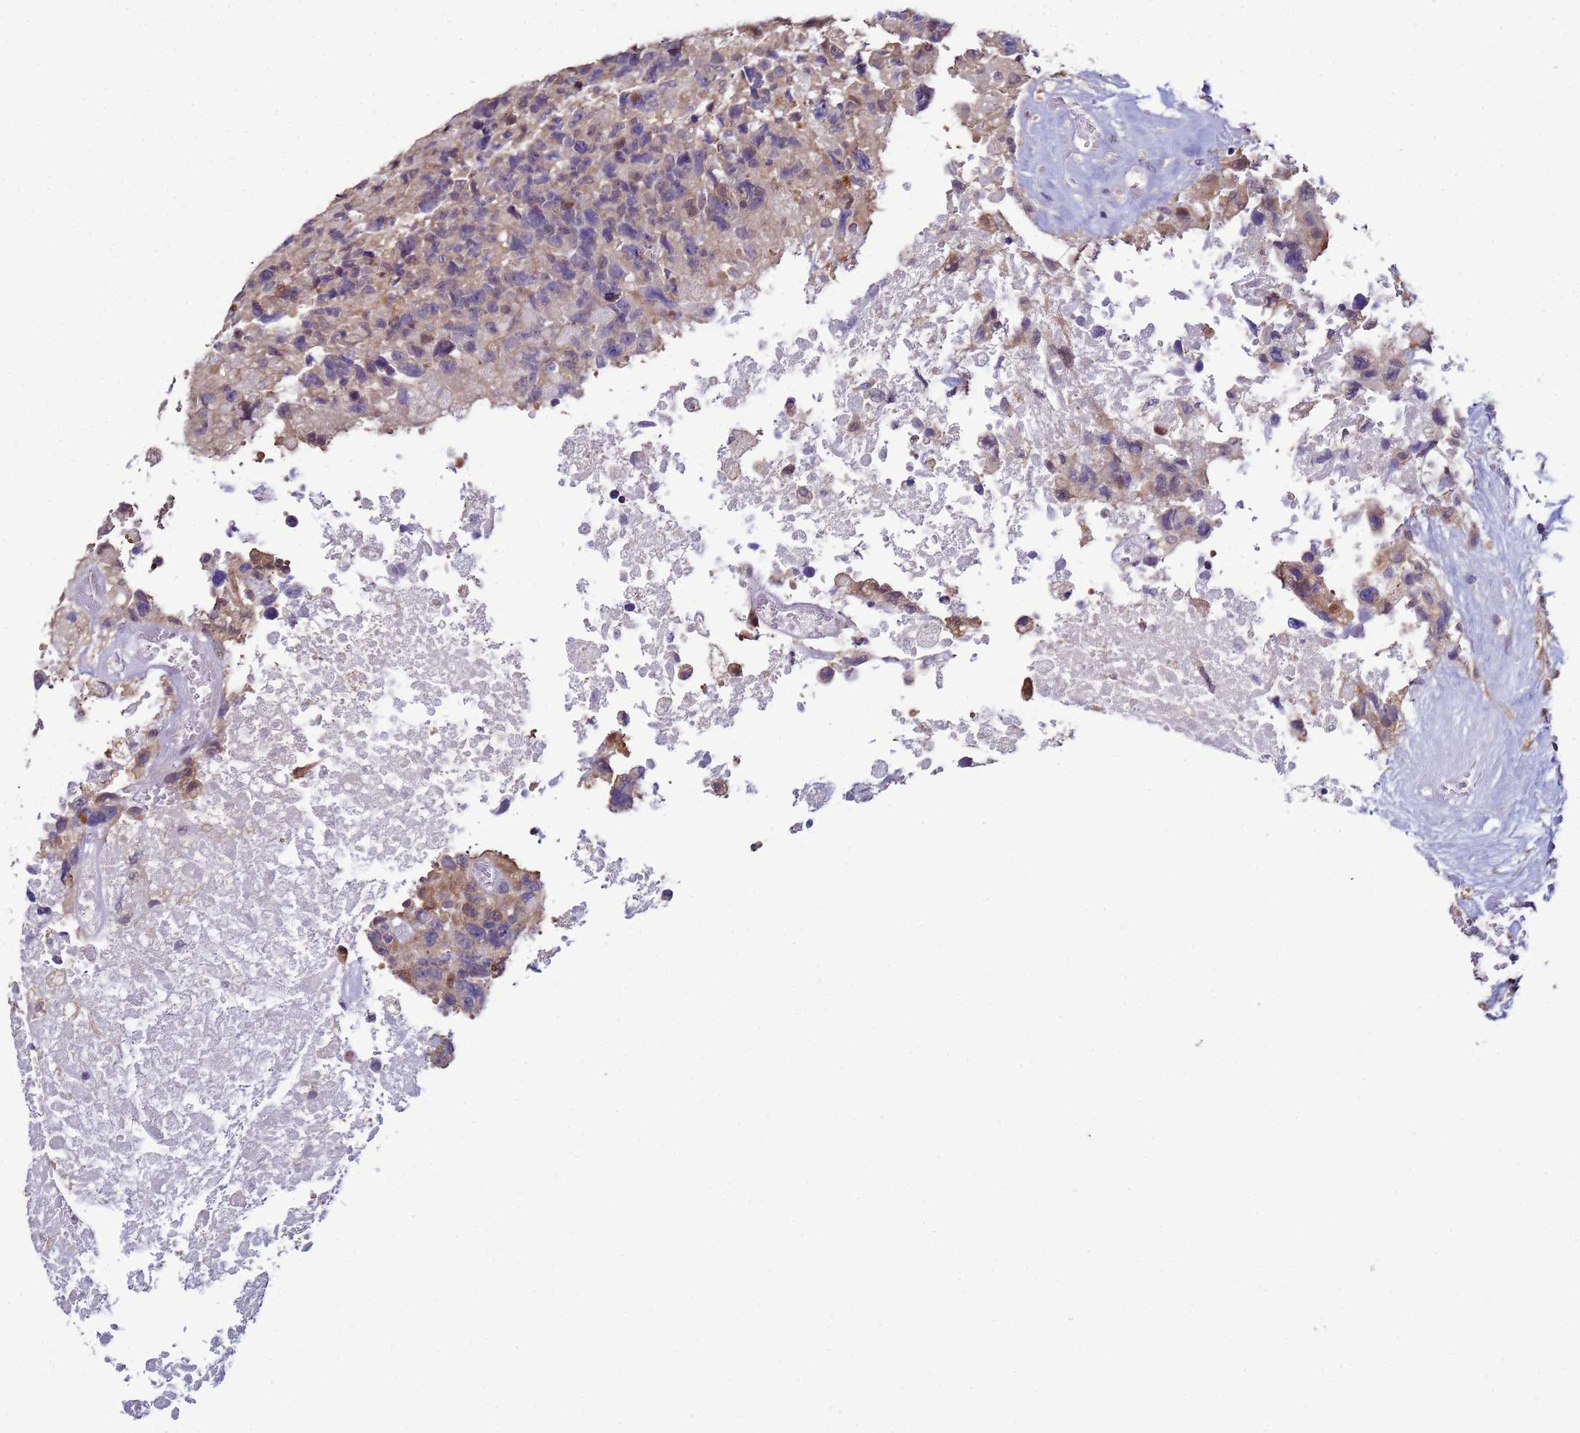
{"staining": {"intensity": "negative", "quantity": "none", "location": "none"}, "tissue": "glioma", "cell_type": "Tumor cells", "image_type": "cancer", "snomed": [{"axis": "morphology", "description": "Glioma, malignant, High grade"}, {"axis": "topography", "description": "Brain"}], "caption": "Protein analysis of malignant glioma (high-grade) displays no significant expression in tumor cells.", "gene": "NAXE", "patient": {"sex": "male", "age": 69}}